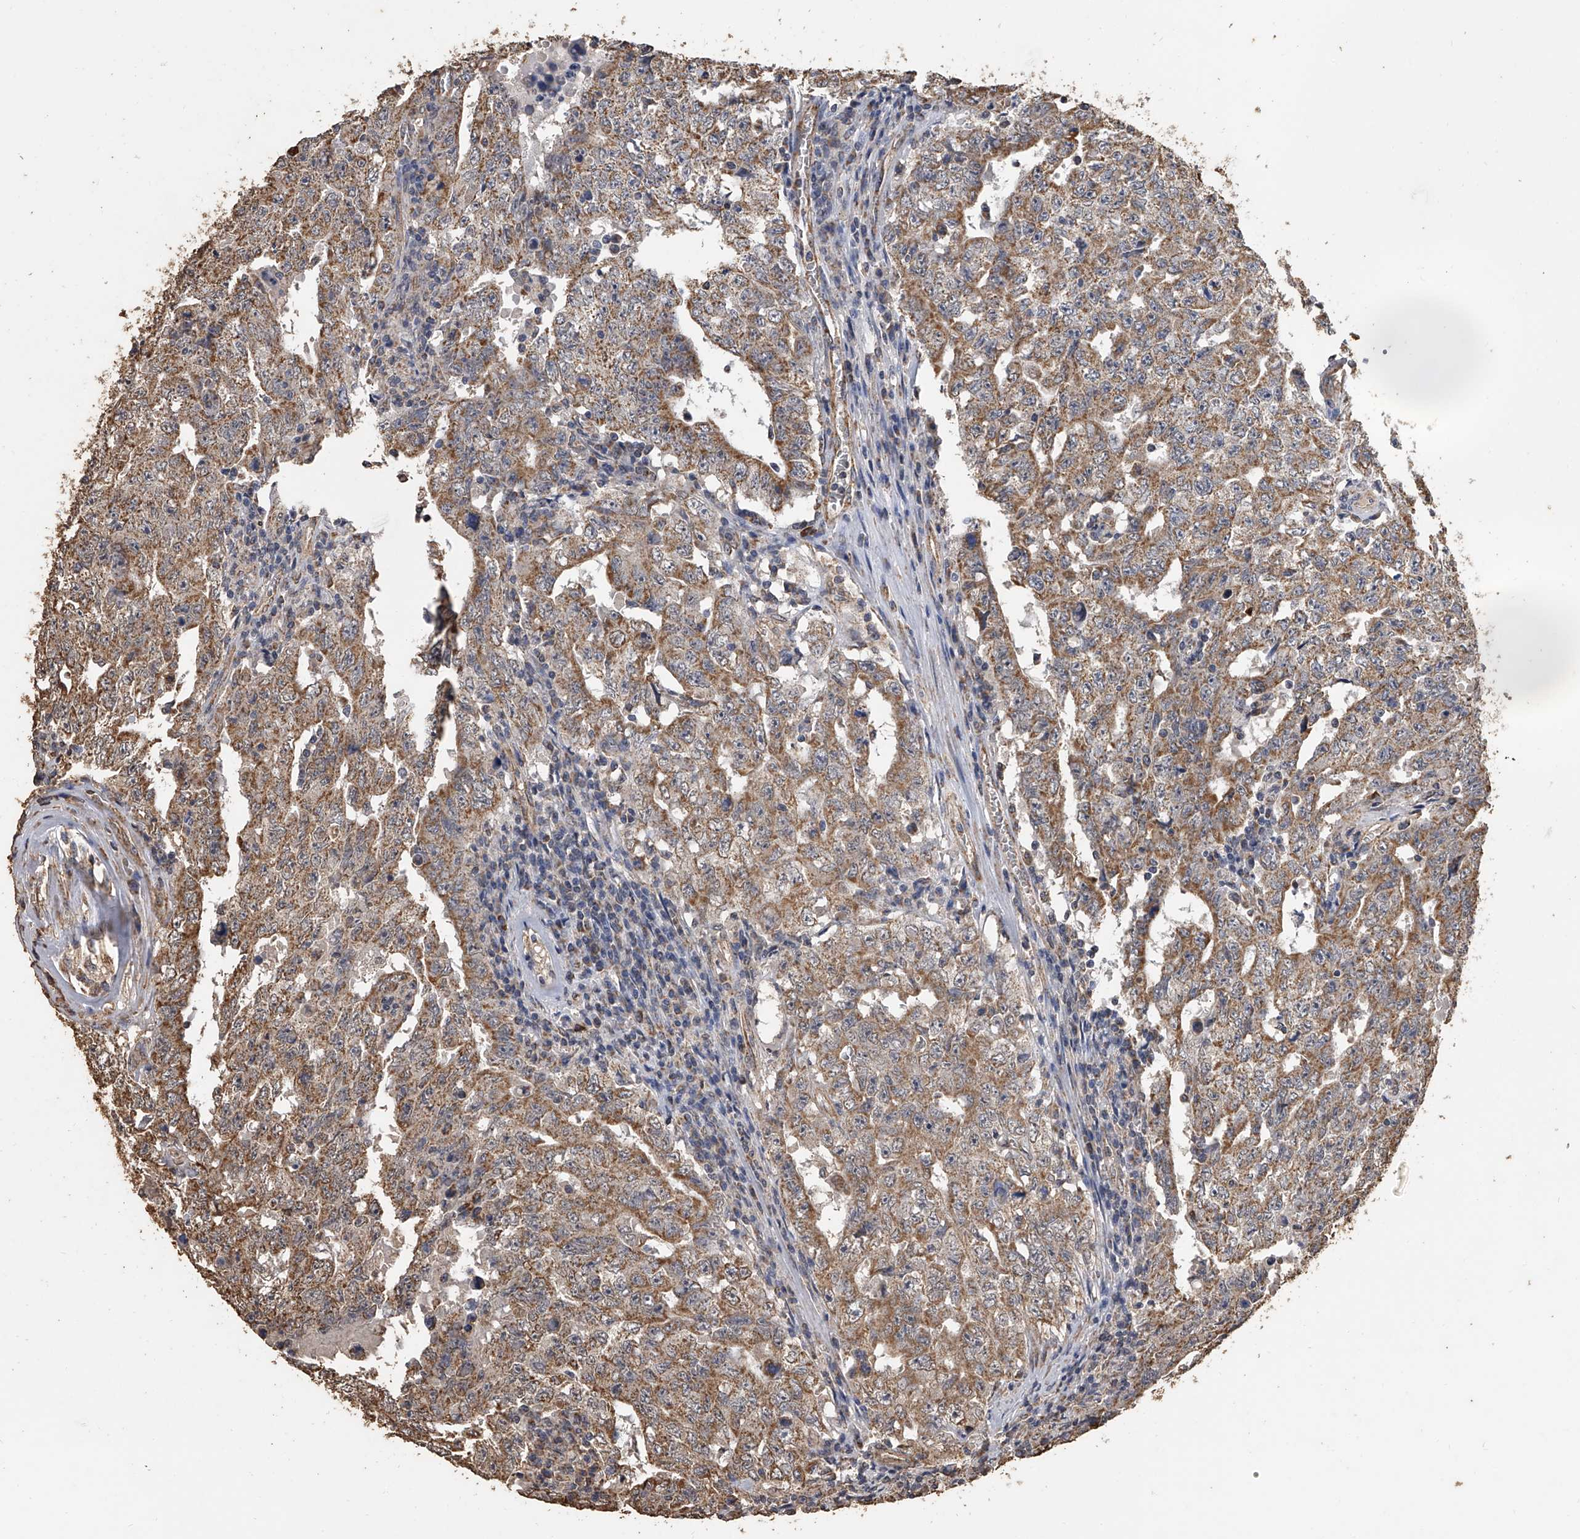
{"staining": {"intensity": "moderate", "quantity": ">75%", "location": "cytoplasmic/membranous"}, "tissue": "testis cancer", "cell_type": "Tumor cells", "image_type": "cancer", "snomed": [{"axis": "morphology", "description": "Carcinoma, Embryonal, NOS"}, {"axis": "topography", "description": "Testis"}], "caption": "High-magnification brightfield microscopy of testis cancer (embryonal carcinoma) stained with DAB (brown) and counterstained with hematoxylin (blue). tumor cells exhibit moderate cytoplasmic/membranous expression is seen in approximately>75% of cells. Nuclei are stained in blue.", "gene": "MRPL28", "patient": {"sex": "male", "age": 26}}